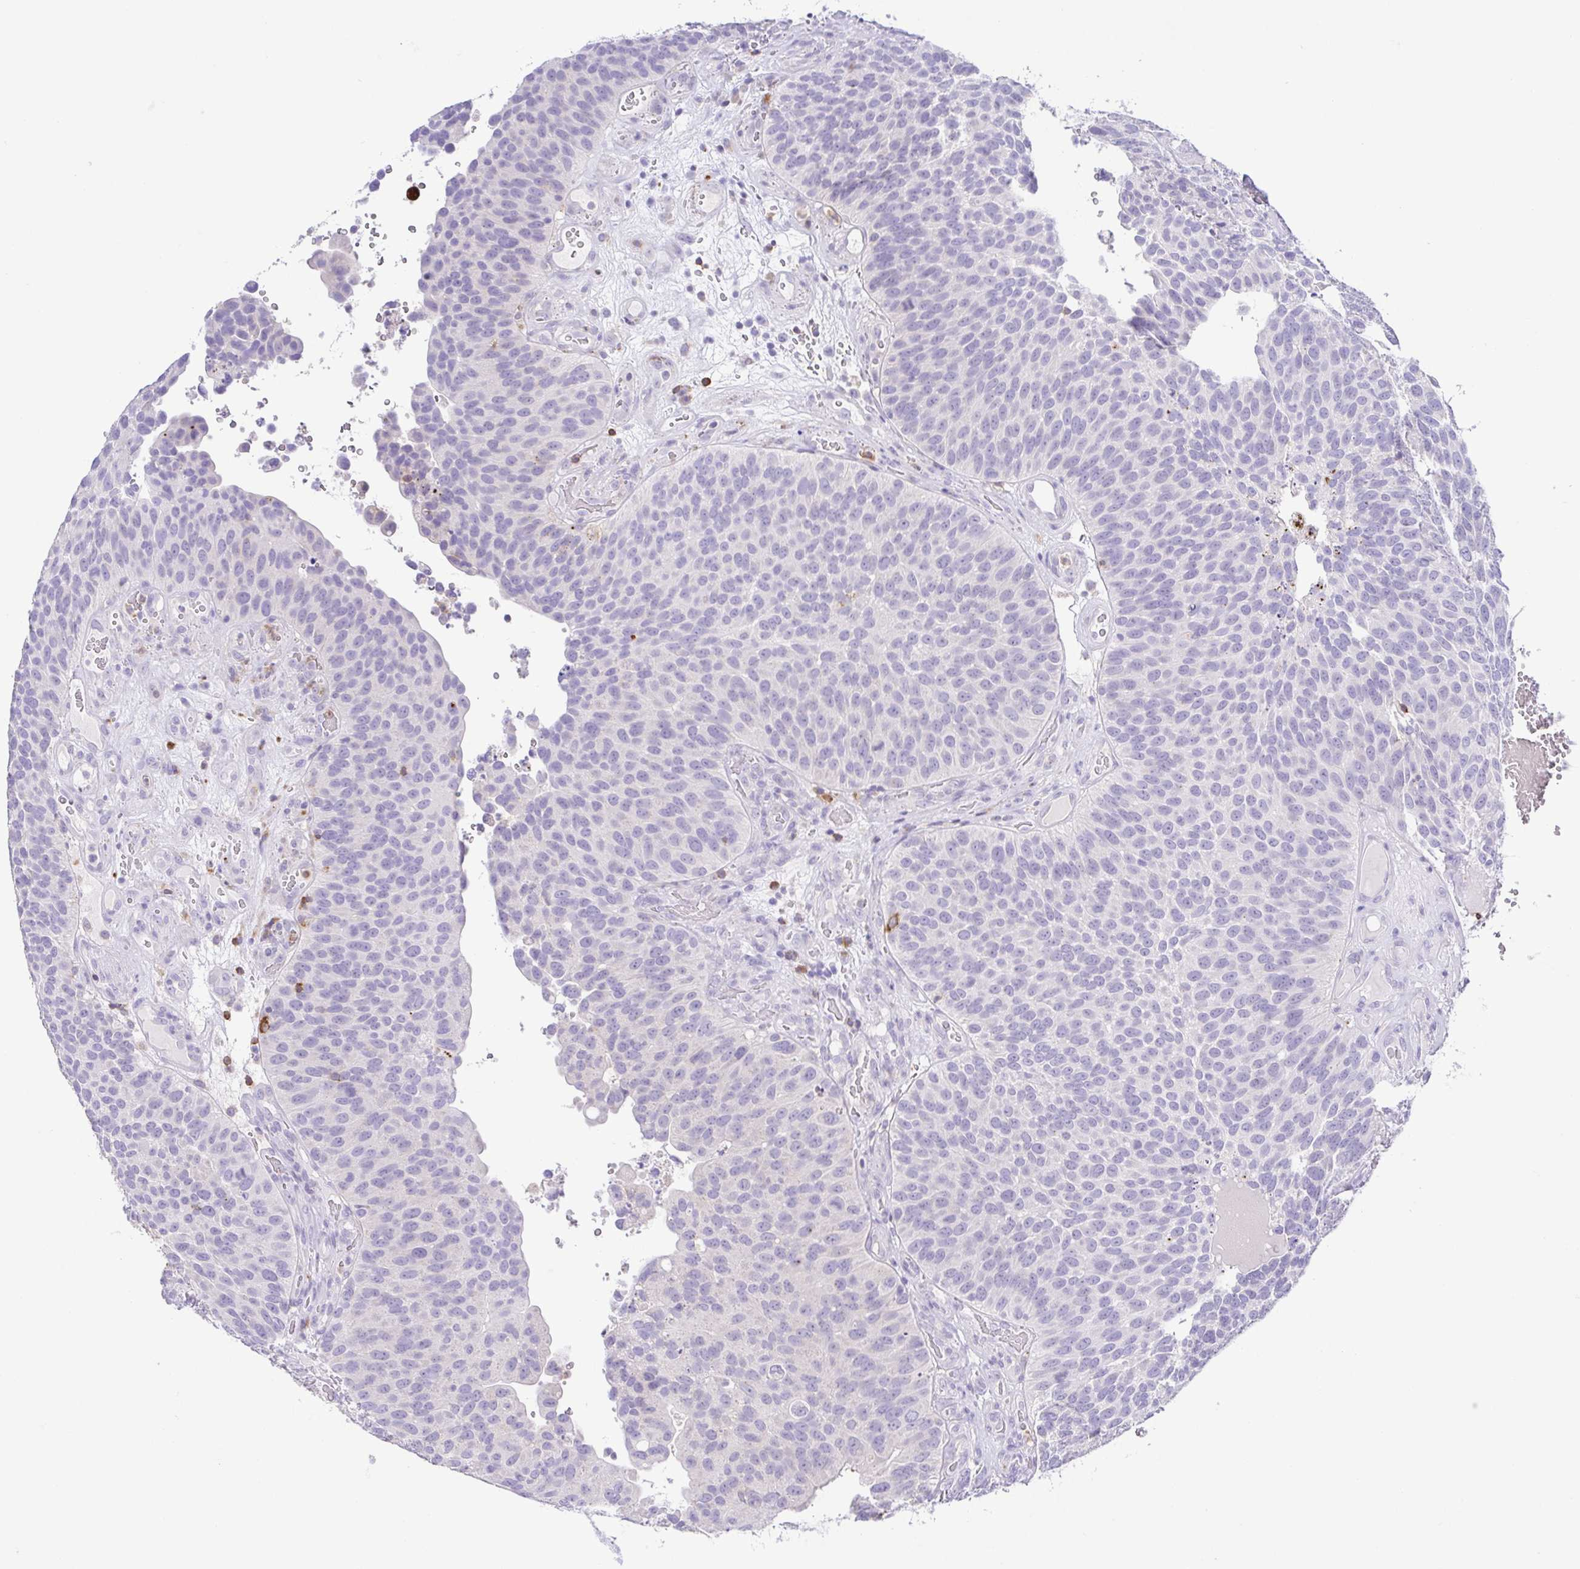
{"staining": {"intensity": "negative", "quantity": "none", "location": "none"}, "tissue": "urothelial cancer", "cell_type": "Tumor cells", "image_type": "cancer", "snomed": [{"axis": "morphology", "description": "Urothelial carcinoma, Low grade"}, {"axis": "topography", "description": "Urinary bladder"}], "caption": "A photomicrograph of human urothelial cancer is negative for staining in tumor cells. (Immunohistochemistry (ihc), brightfield microscopy, high magnification).", "gene": "PGLYRP1", "patient": {"sex": "male", "age": 76}}